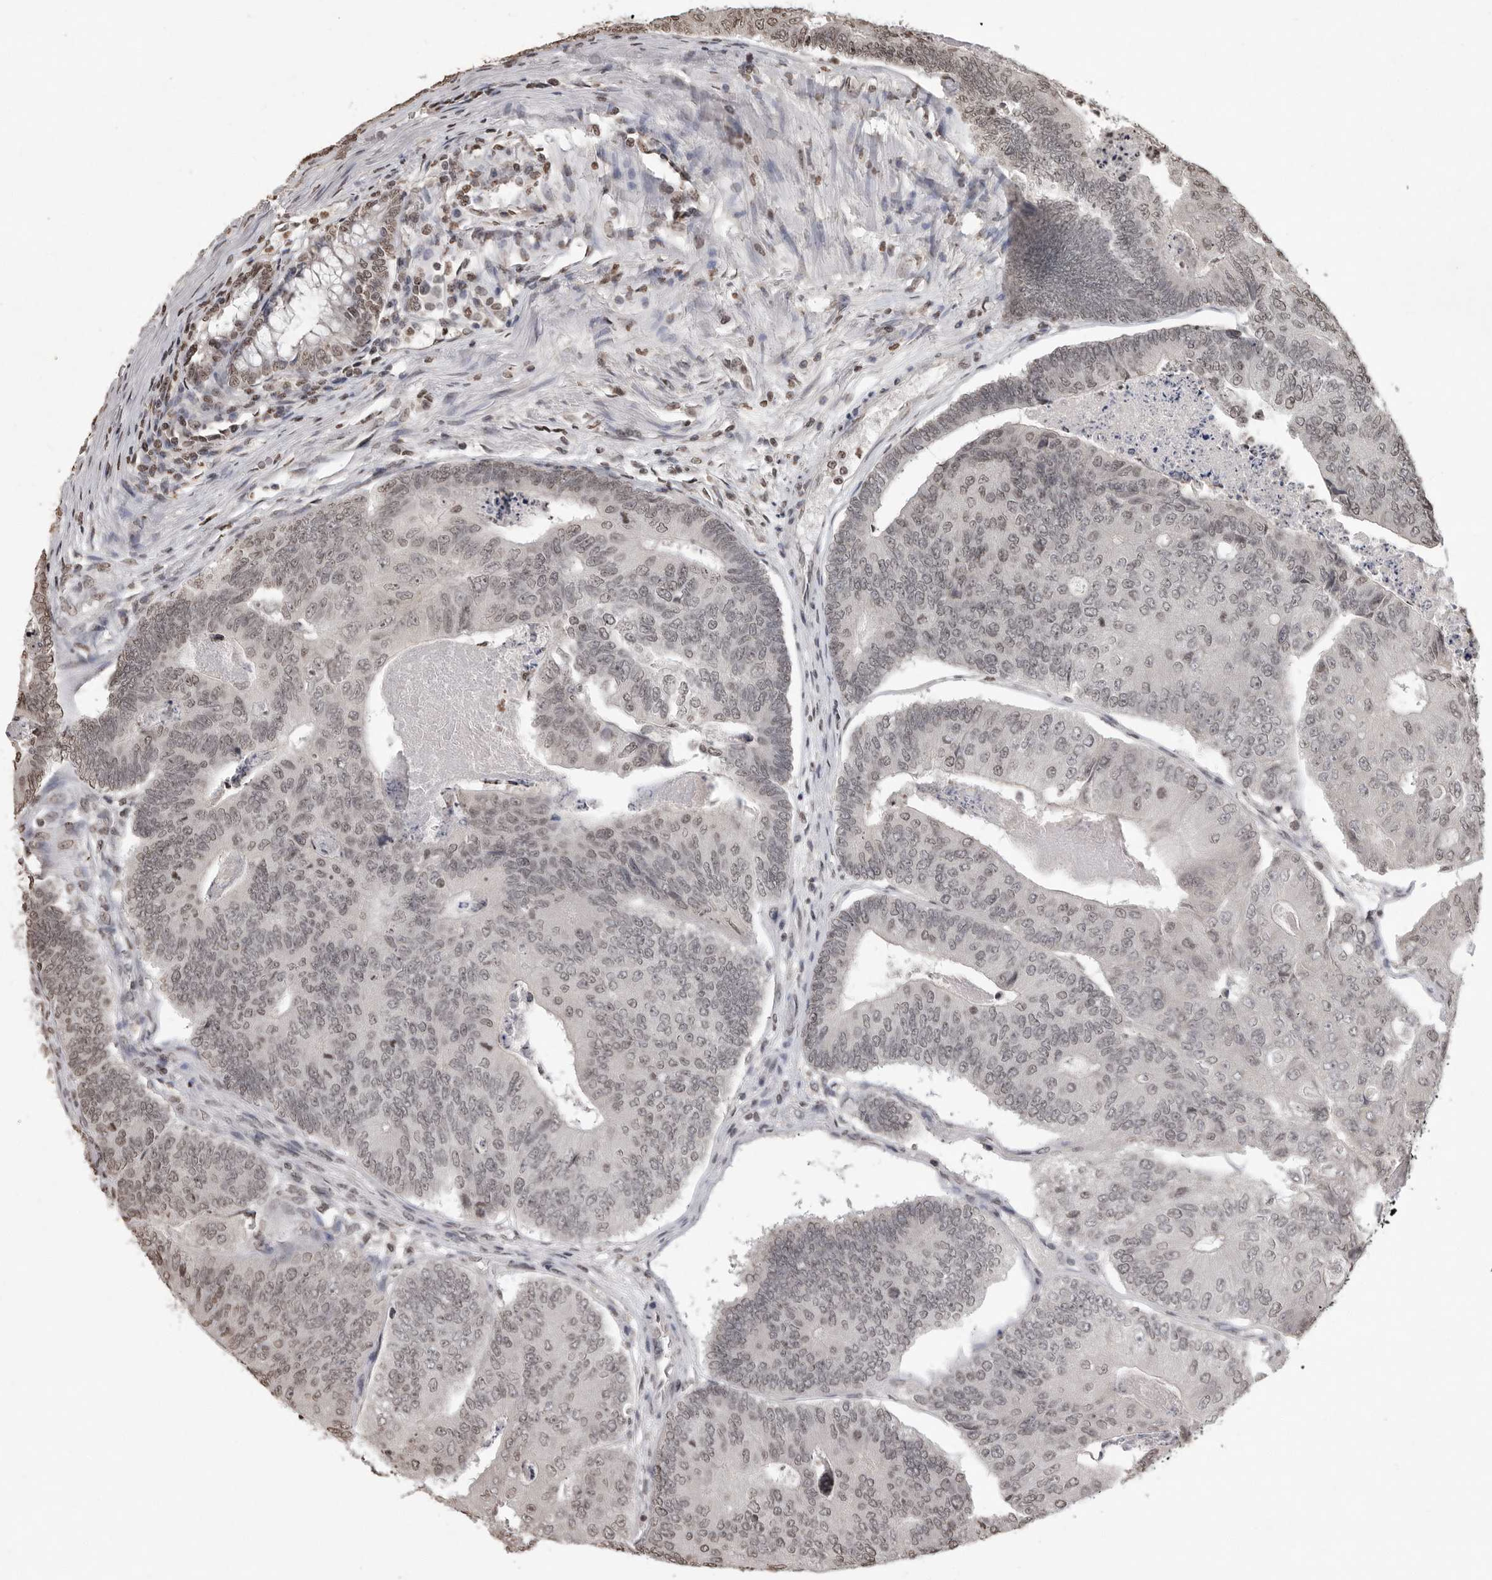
{"staining": {"intensity": "weak", "quantity": "25%-75%", "location": "nuclear"}, "tissue": "colorectal cancer", "cell_type": "Tumor cells", "image_type": "cancer", "snomed": [{"axis": "morphology", "description": "Adenocarcinoma, NOS"}, {"axis": "topography", "description": "Colon"}], "caption": "High-power microscopy captured an immunohistochemistry micrograph of colorectal cancer, revealing weak nuclear staining in approximately 25%-75% of tumor cells. (IHC, brightfield microscopy, high magnification).", "gene": "WDR45", "patient": {"sex": "female", "age": 67}}